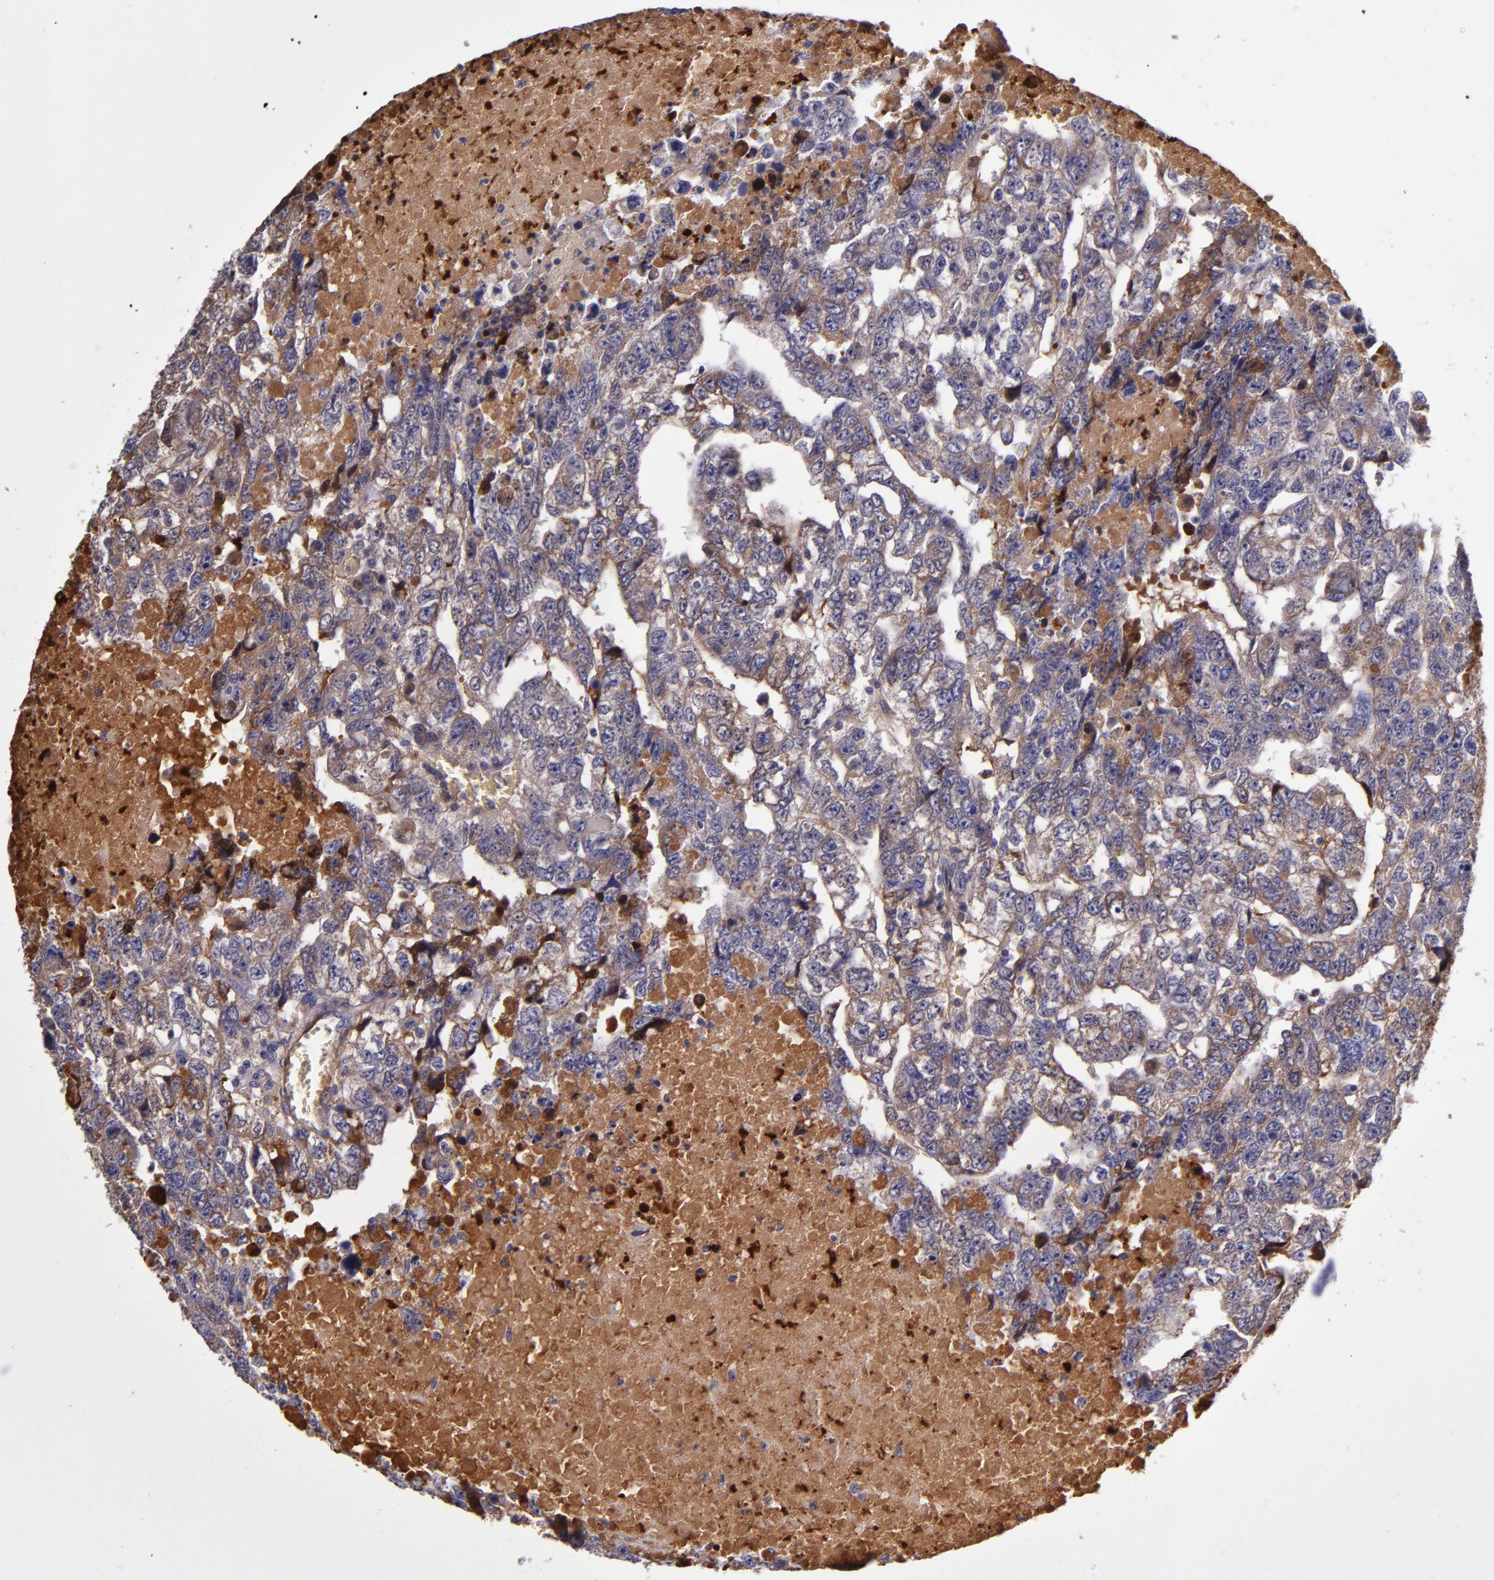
{"staining": {"intensity": "weak", "quantity": "25%-75%", "location": "cytoplasmic/membranous"}, "tissue": "testis cancer", "cell_type": "Tumor cells", "image_type": "cancer", "snomed": [{"axis": "morphology", "description": "Carcinoma, Embryonal, NOS"}, {"axis": "topography", "description": "Testis"}], "caption": "A low amount of weak cytoplasmic/membranous positivity is seen in about 25%-75% of tumor cells in testis cancer (embryonal carcinoma) tissue.", "gene": "CLEC3B", "patient": {"sex": "male", "age": 36}}